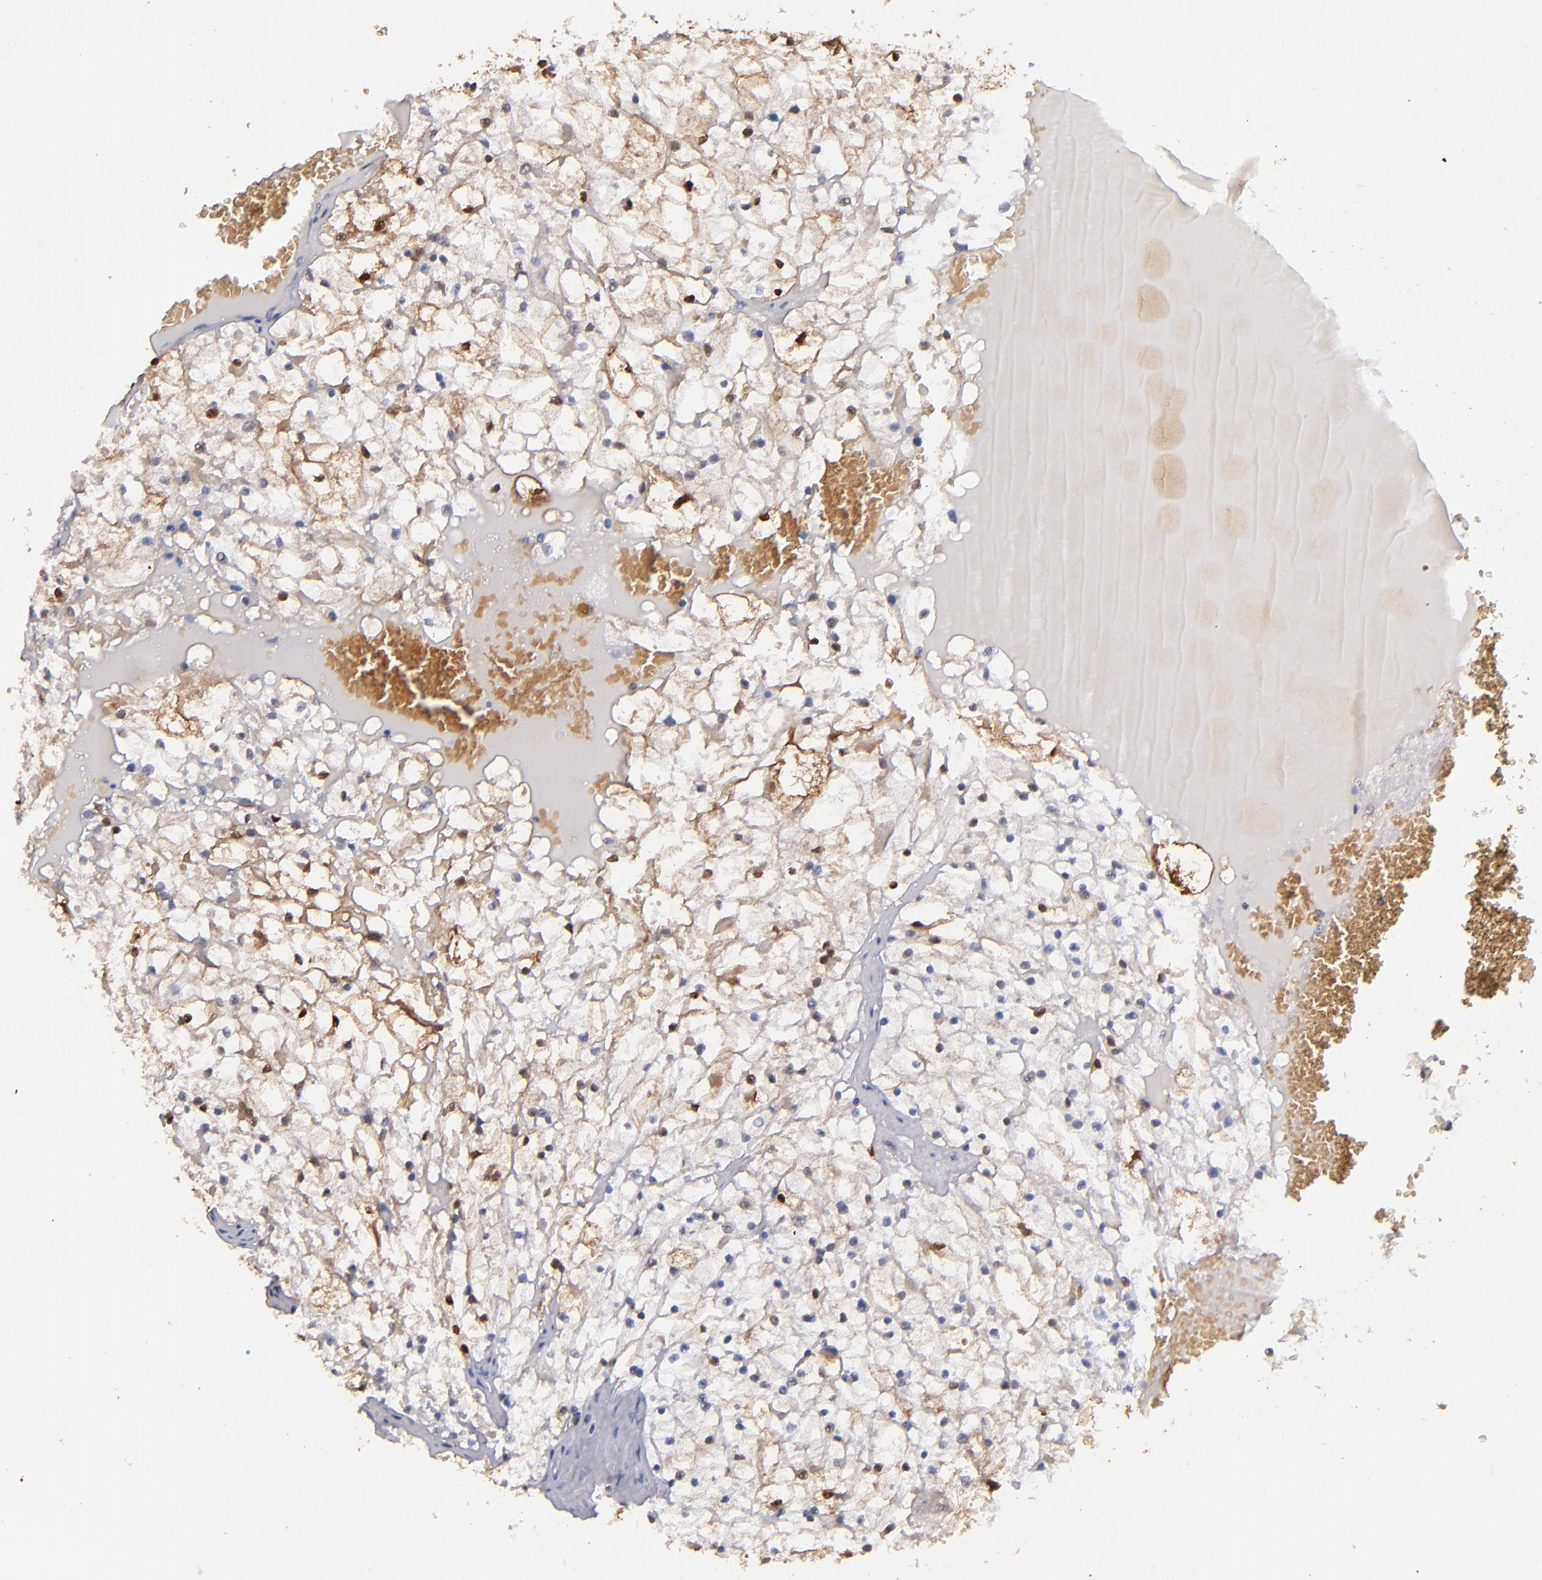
{"staining": {"intensity": "moderate", "quantity": "<25%", "location": "cytoplasmic/membranous,nuclear"}, "tissue": "renal cancer", "cell_type": "Tumor cells", "image_type": "cancer", "snomed": [{"axis": "morphology", "description": "Adenocarcinoma, NOS"}, {"axis": "topography", "description": "Kidney"}], "caption": "The photomicrograph exhibits staining of renal adenocarcinoma, revealing moderate cytoplasmic/membranous and nuclear protein expression (brown color) within tumor cells.", "gene": "S100A1", "patient": {"sex": "male", "age": 61}}